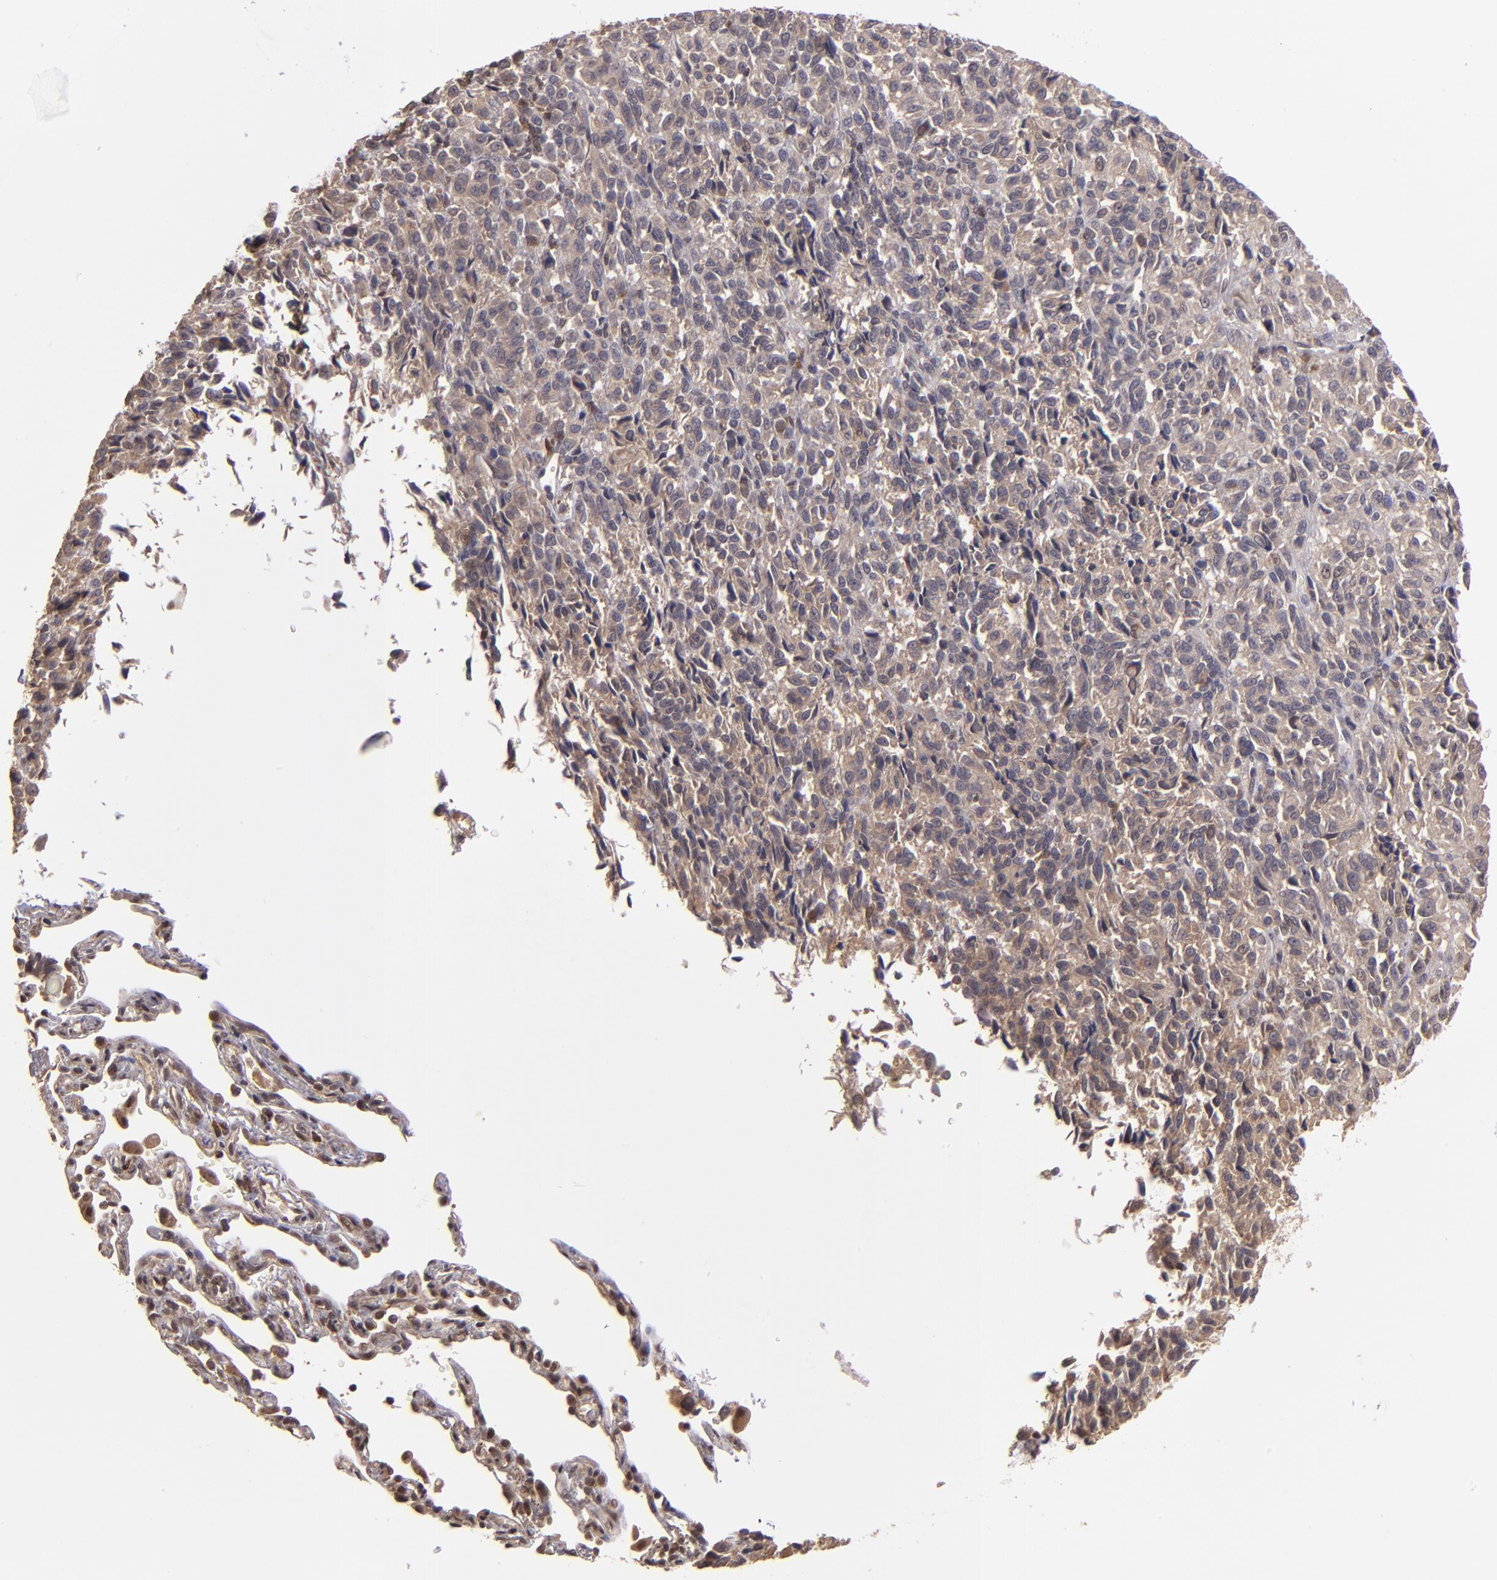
{"staining": {"intensity": "weak", "quantity": "25%-75%", "location": "cytoplasmic/membranous"}, "tissue": "melanoma", "cell_type": "Tumor cells", "image_type": "cancer", "snomed": [{"axis": "morphology", "description": "Malignant melanoma, Metastatic site"}, {"axis": "topography", "description": "Lung"}], "caption": "There is low levels of weak cytoplasmic/membranous expression in tumor cells of malignant melanoma (metastatic site), as demonstrated by immunohistochemical staining (brown color).", "gene": "ABHD12B", "patient": {"sex": "male", "age": 64}}